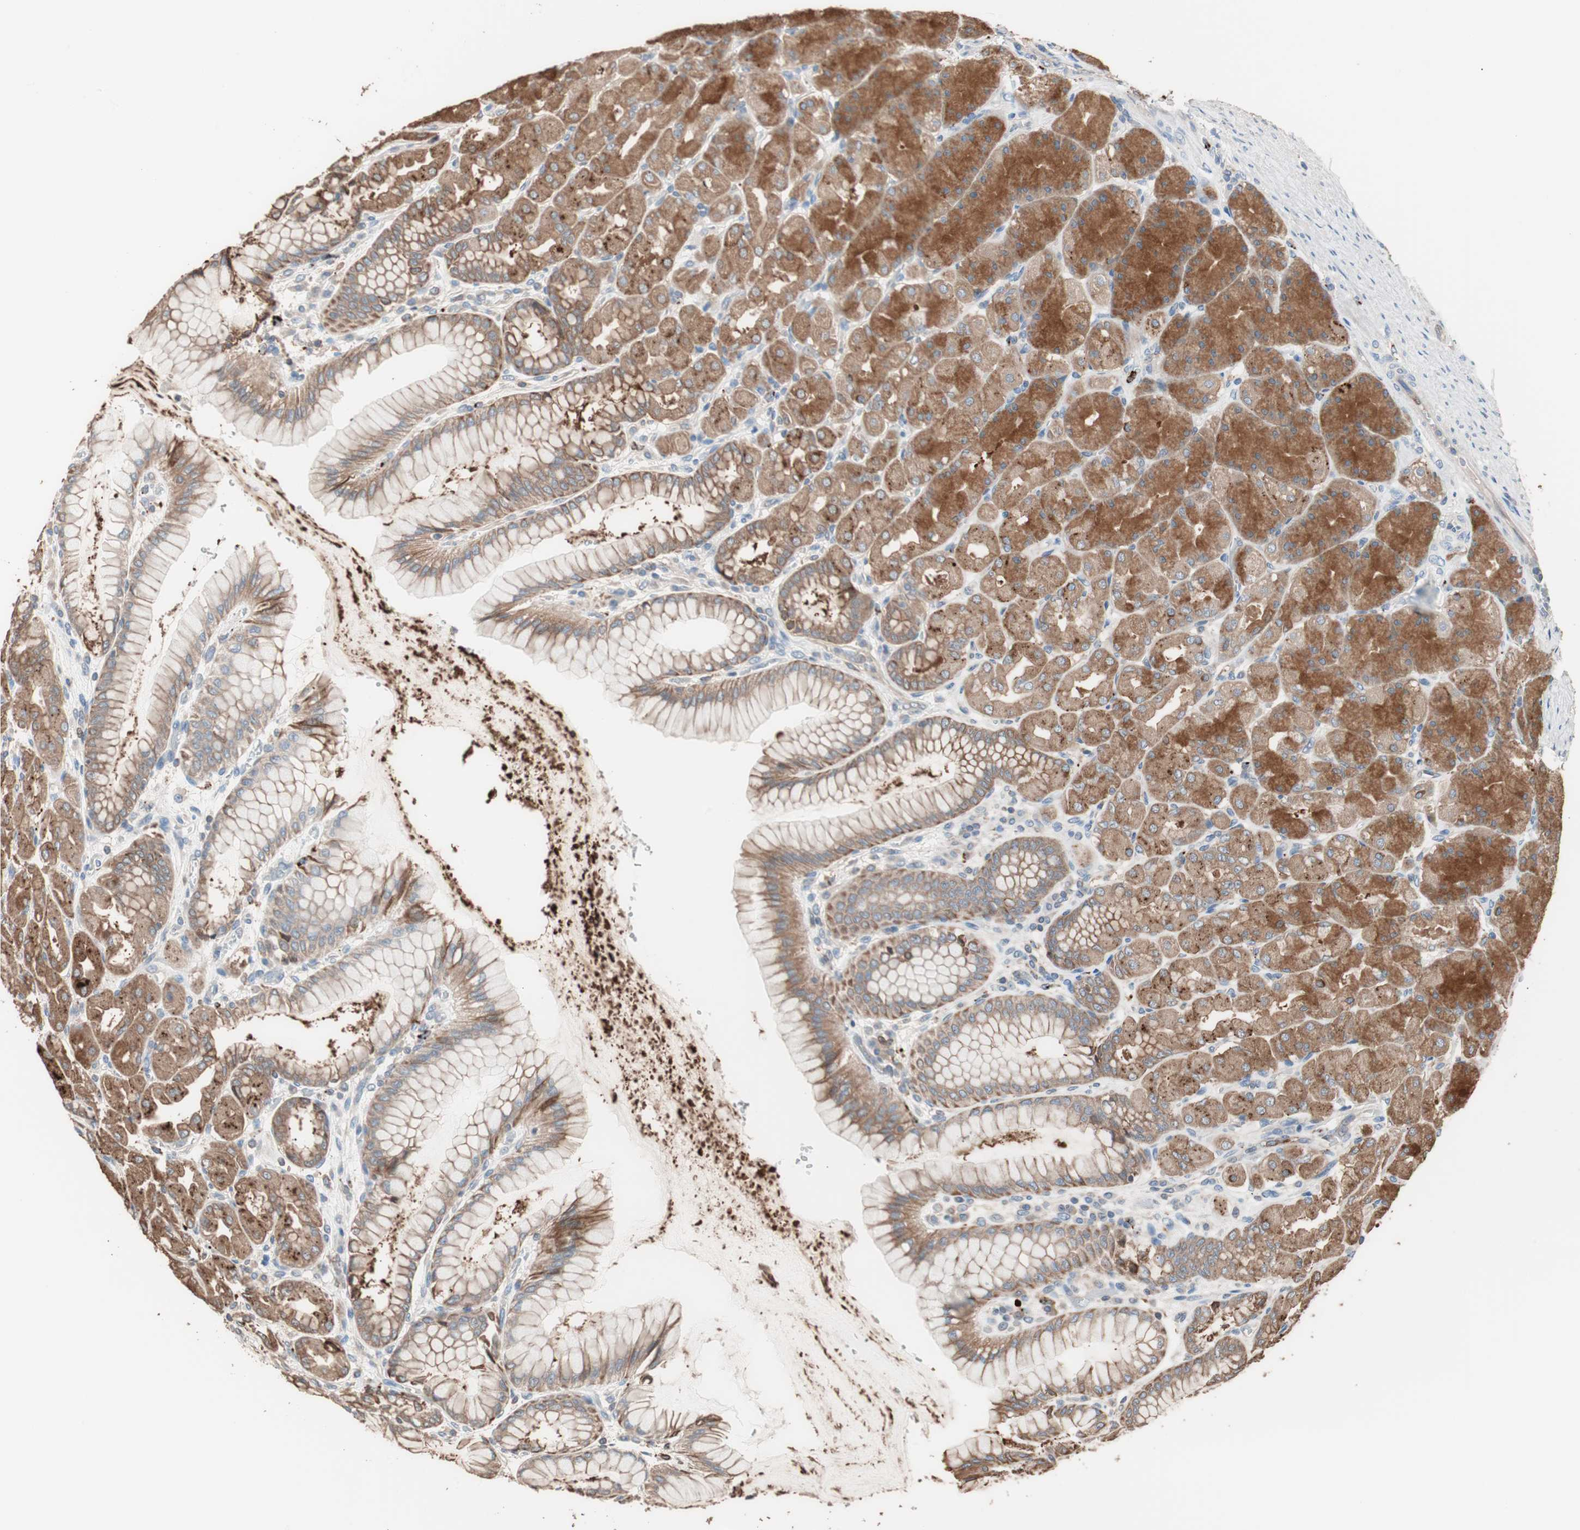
{"staining": {"intensity": "strong", "quantity": ">75%", "location": "cytoplasmic/membranous"}, "tissue": "stomach", "cell_type": "Glandular cells", "image_type": "normal", "snomed": [{"axis": "morphology", "description": "Normal tissue, NOS"}, {"axis": "topography", "description": "Stomach, upper"}], "caption": "The photomicrograph exhibits immunohistochemical staining of benign stomach. There is strong cytoplasmic/membranous staining is appreciated in approximately >75% of glandular cells. (DAB (3,3'-diaminobenzidine) IHC with brightfield microscopy, high magnification).", "gene": "CCT3", "patient": {"sex": "female", "age": 56}}